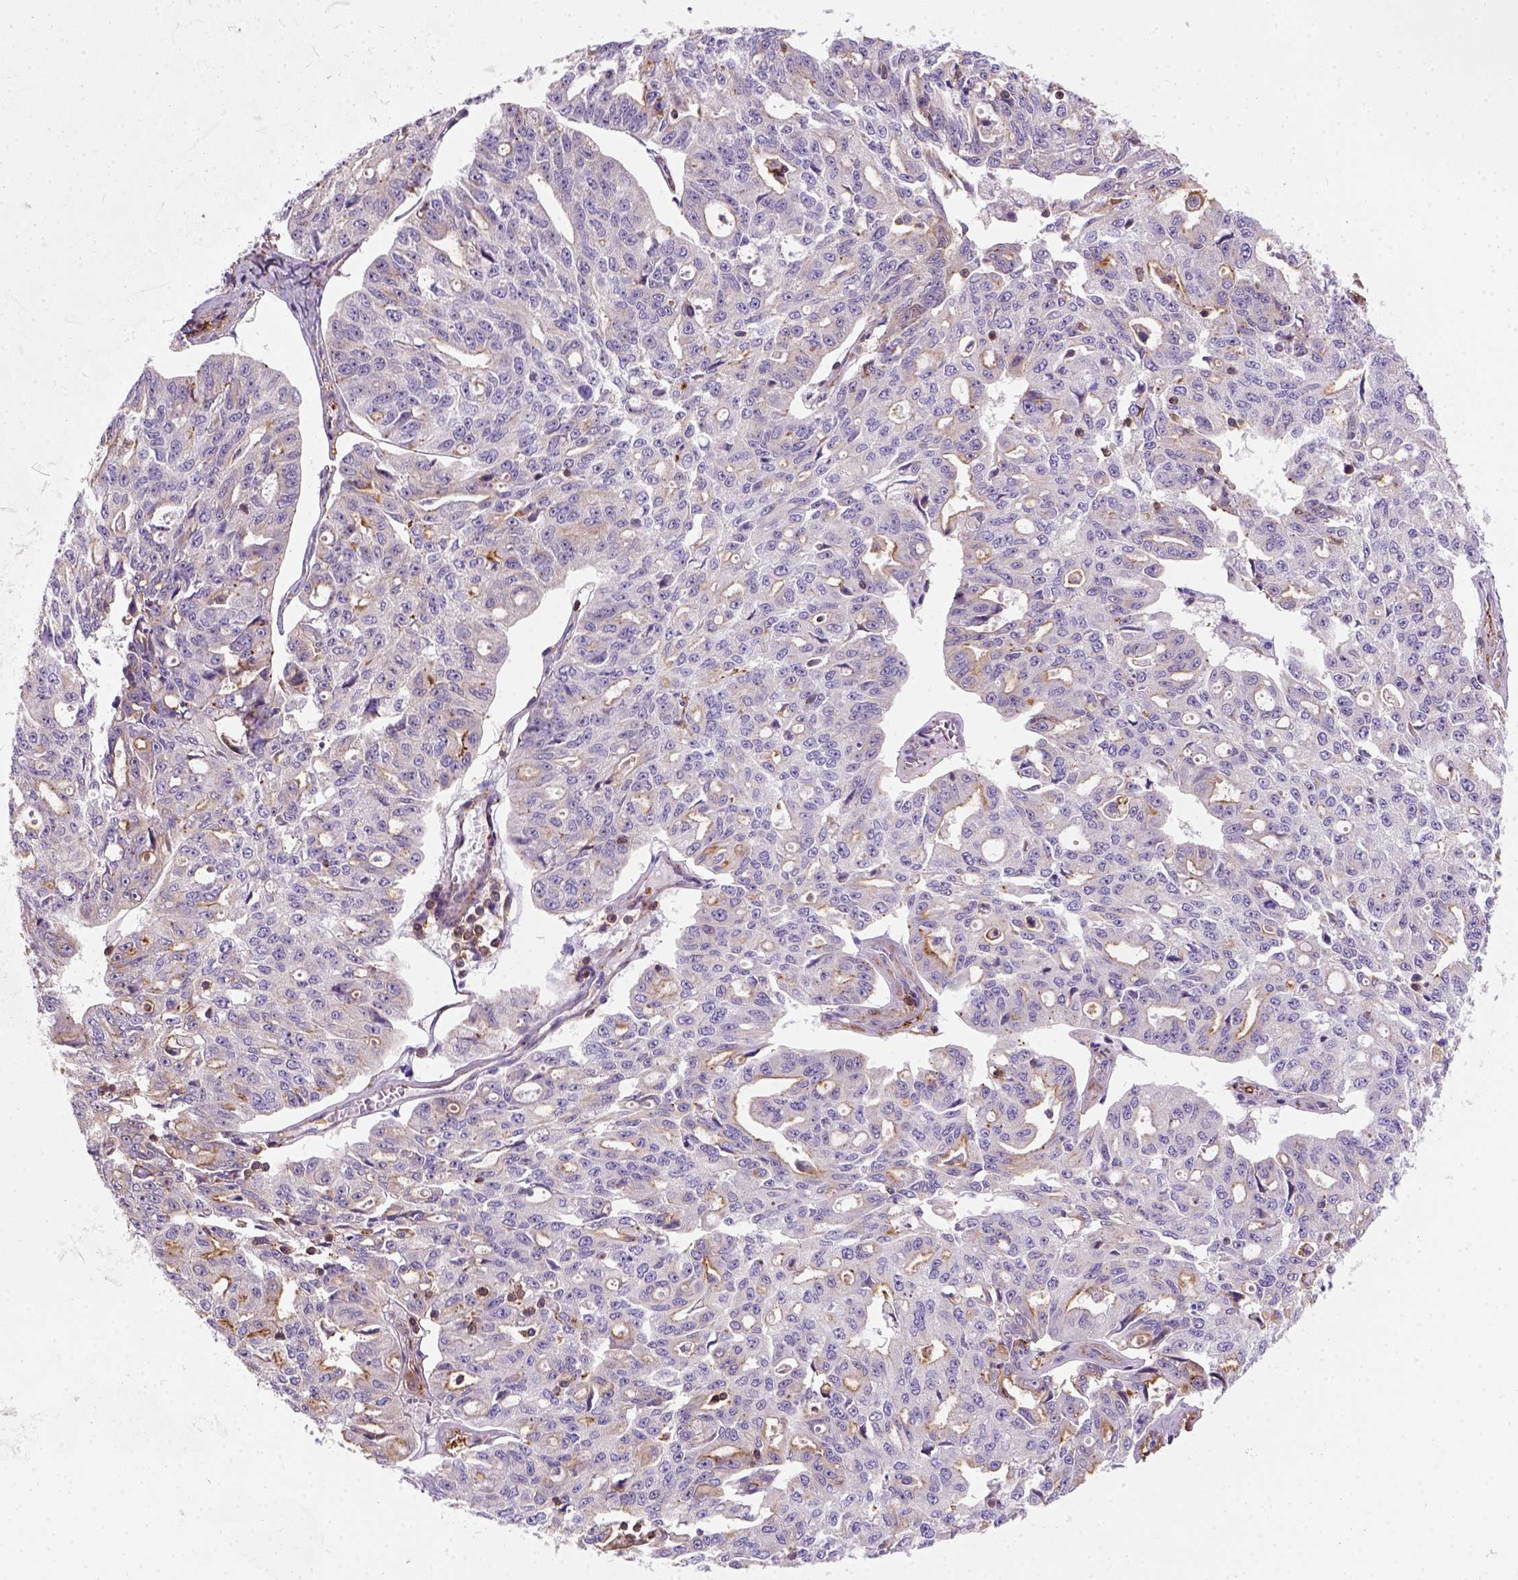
{"staining": {"intensity": "moderate", "quantity": "<25%", "location": "cytoplasmic/membranous"}, "tissue": "ovarian cancer", "cell_type": "Tumor cells", "image_type": "cancer", "snomed": [{"axis": "morphology", "description": "Carcinoma, endometroid"}, {"axis": "topography", "description": "Ovary"}], "caption": "Moderate cytoplasmic/membranous positivity is seen in about <25% of tumor cells in endometroid carcinoma (ovarian). (Stains: DAB (3,3'-diaminobenzidine) in brown, nuclei in blue, Microscopy: brightfield microscopy at high magnification).", "gene": "GPRC5D", "patient": {"sex": "female", "age": 65}}